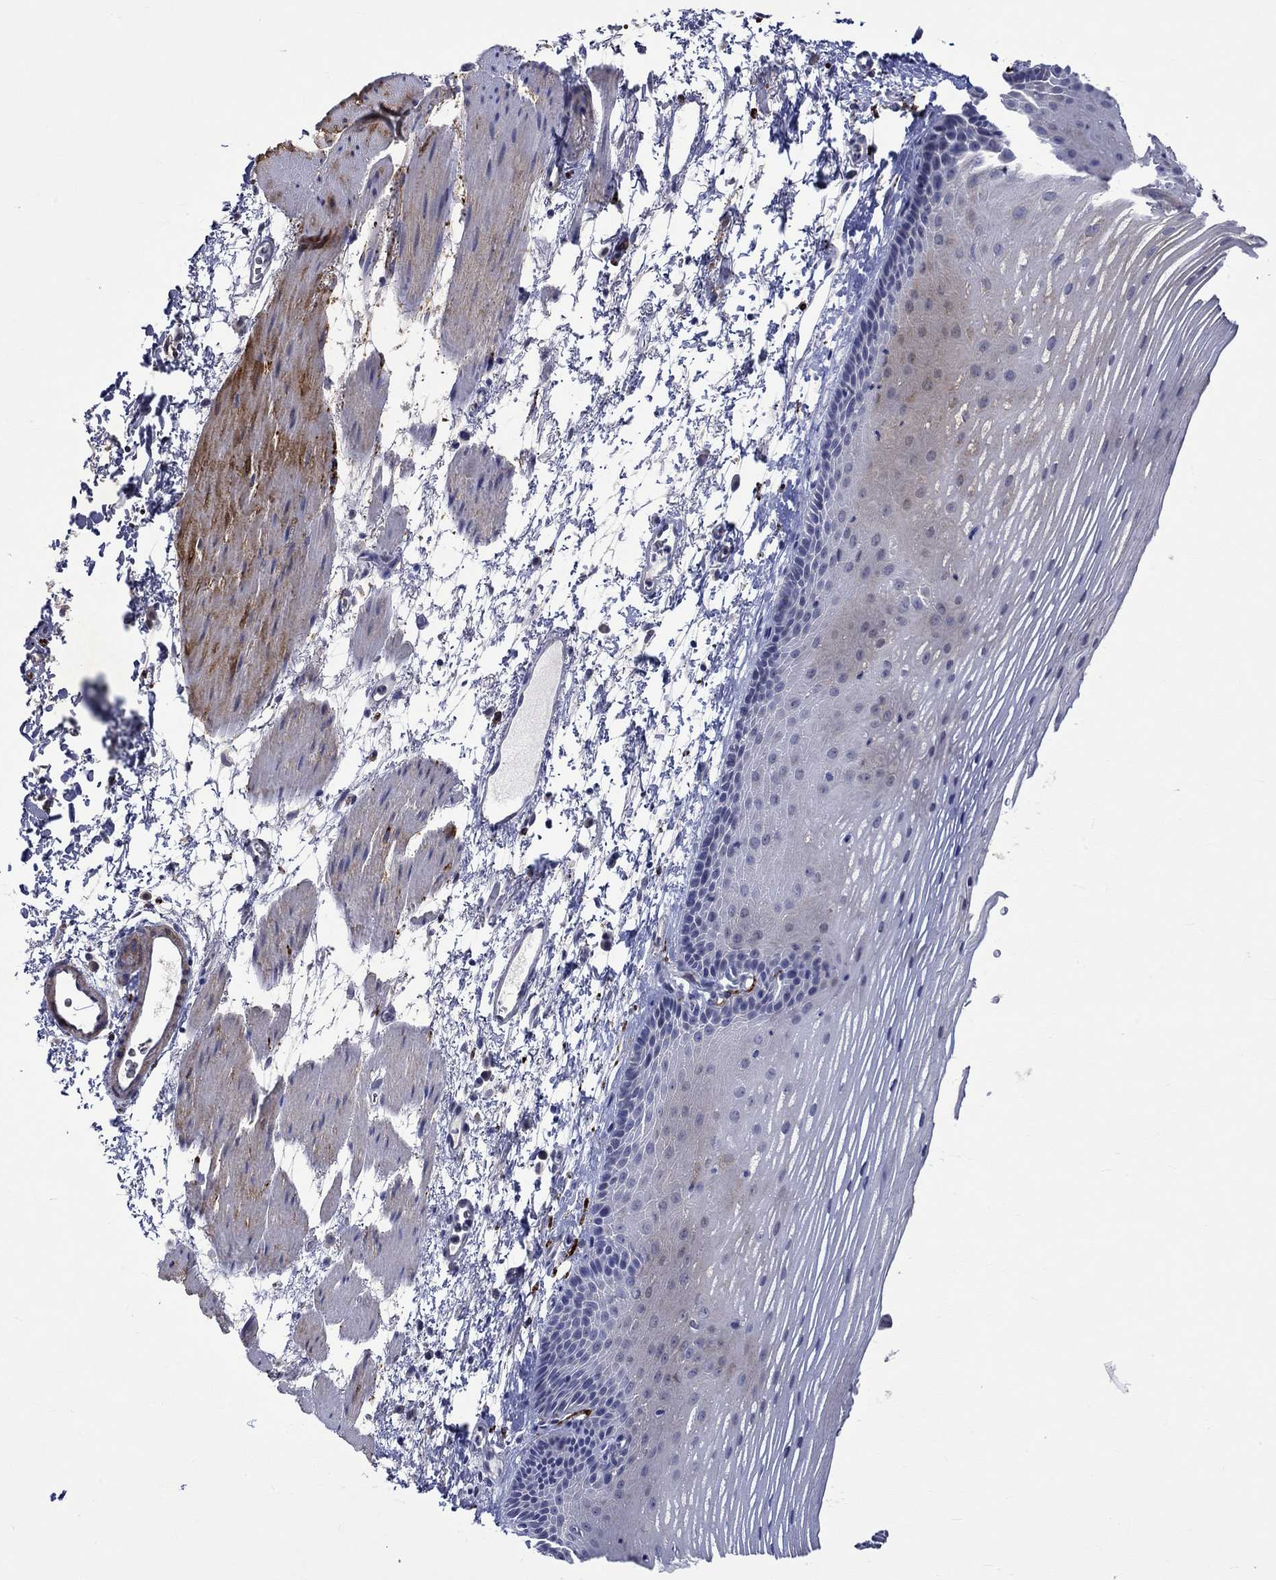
{"staining": {"intensity": "weak", "quantity": "<25%", "location": "cytoplasmic/membranous"}, "tissue": "esophagus", "cell_type": "Squamous epithelial cells", "image_type": "normal", "snomed": [{"axis": "morphology", "description": "Normal tissue, NOS"}, {"axis": "topography", "description": "Esophagus"}], "caption": "Immunohistochemistry of unremarkable esophagus displays no staining in squamous epithelial cells. (DAB immunohistochemistry with hematoxylin counter stain).", "gene": "CRYAB", "patient": {"sex": "male", "age": 76}}